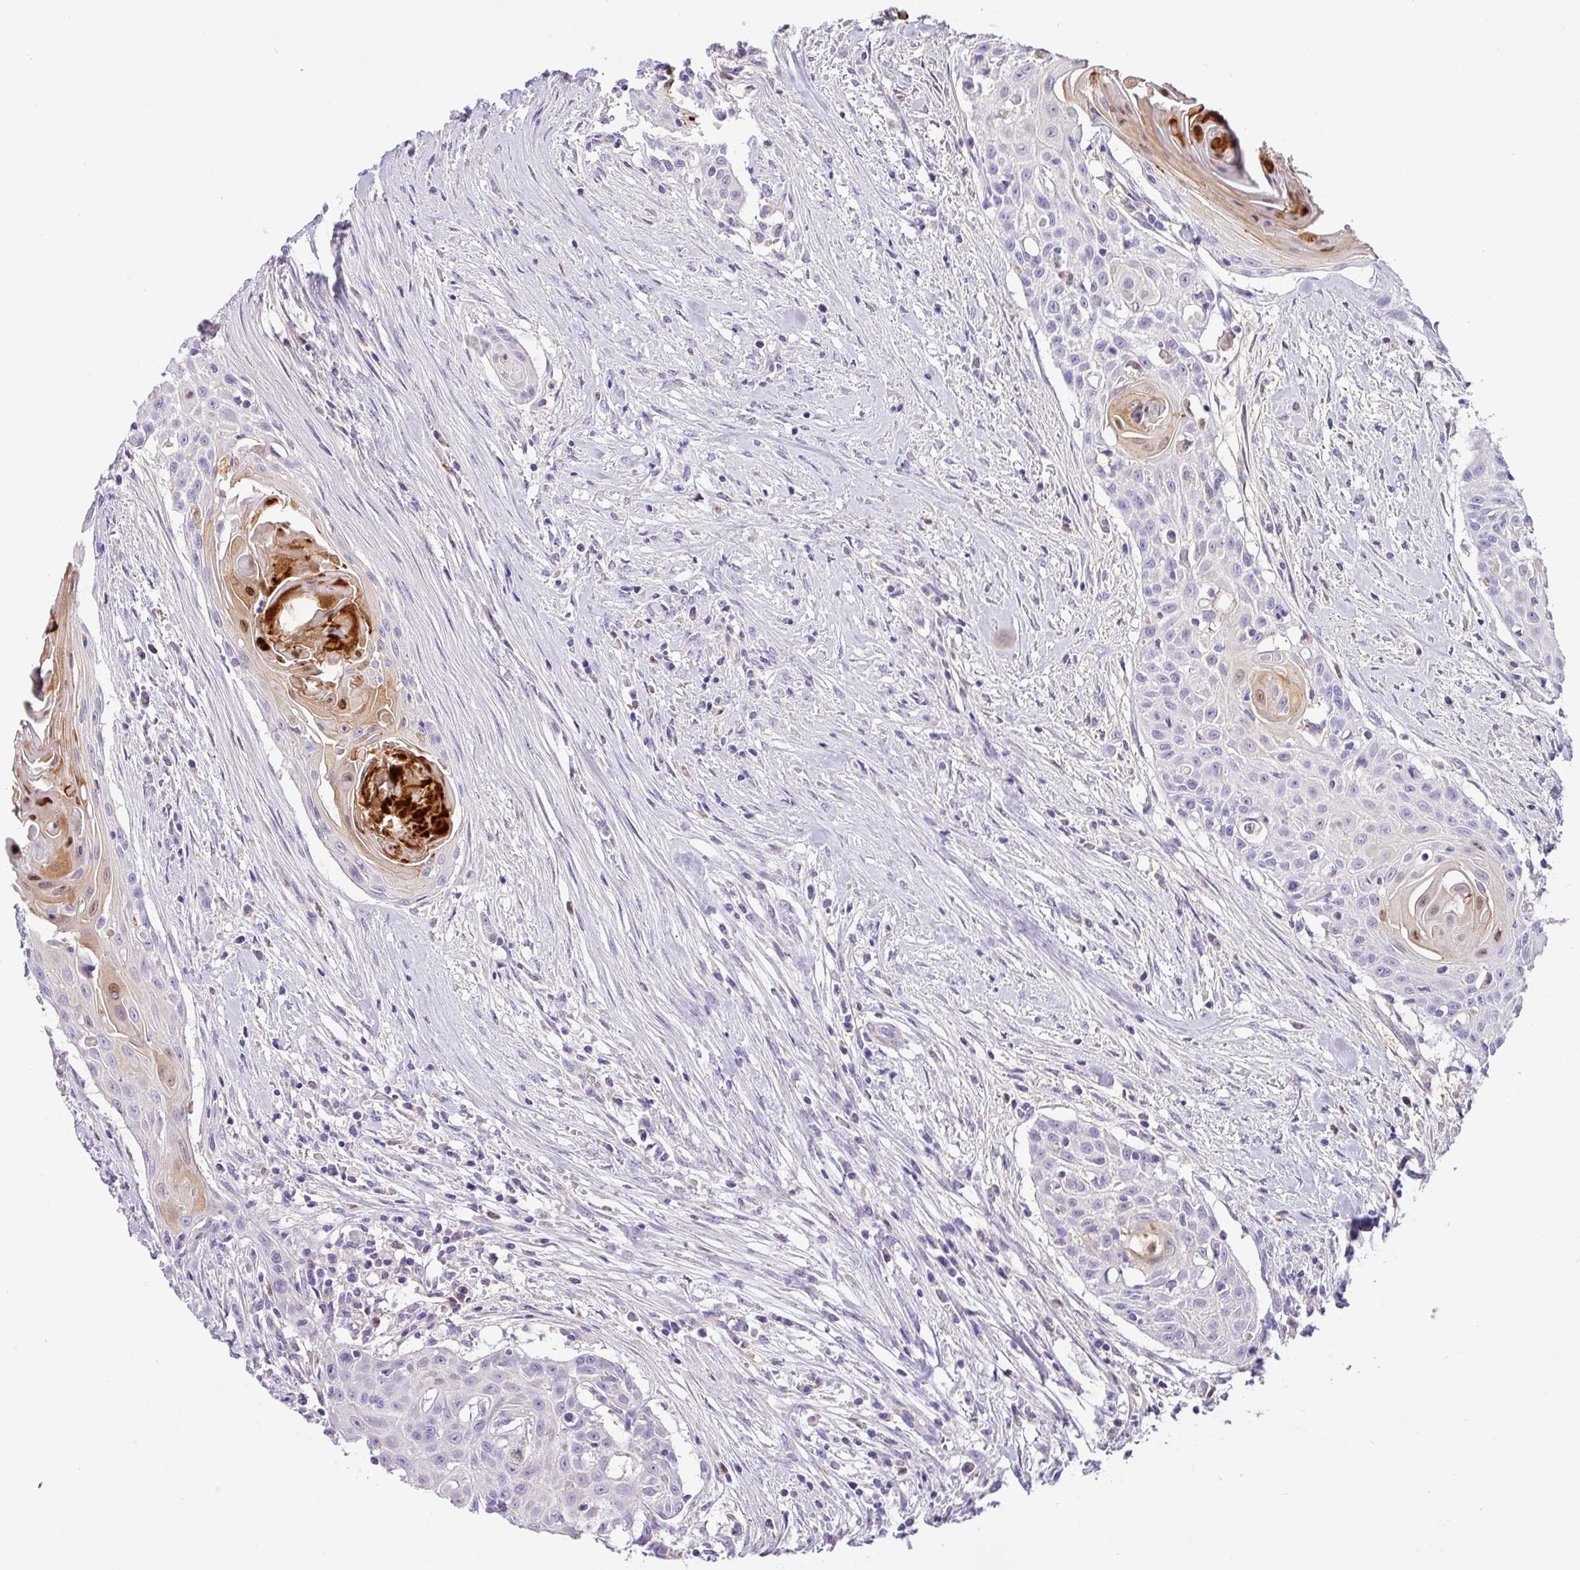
{"staining": {"intensity": "moderate", "quantity": "<25%", "location": "cytoplasmic/membranous,nuclear"}, "tissue": "head and neck cancer", "cell_type": "Tumor cells", "image_type": "cancer", "snomed": [{"axis": "morphology", "description": "Squamous cell carcinoma, NOS"}, {"axis": "topography", "description": "Lymph node"}, {"axis": "topography", "description": "Salivary gland"}, {"axis": "topography", "description": "Head-Neck"}], "caption": "Tumor cells display low levels of moderate cytoplasmic/membranous and nuclear expression in about <25% of cells in human head and neck cancer.", "gene": "SH2D3C", "patient": {"sex": "female", "age": 74}}